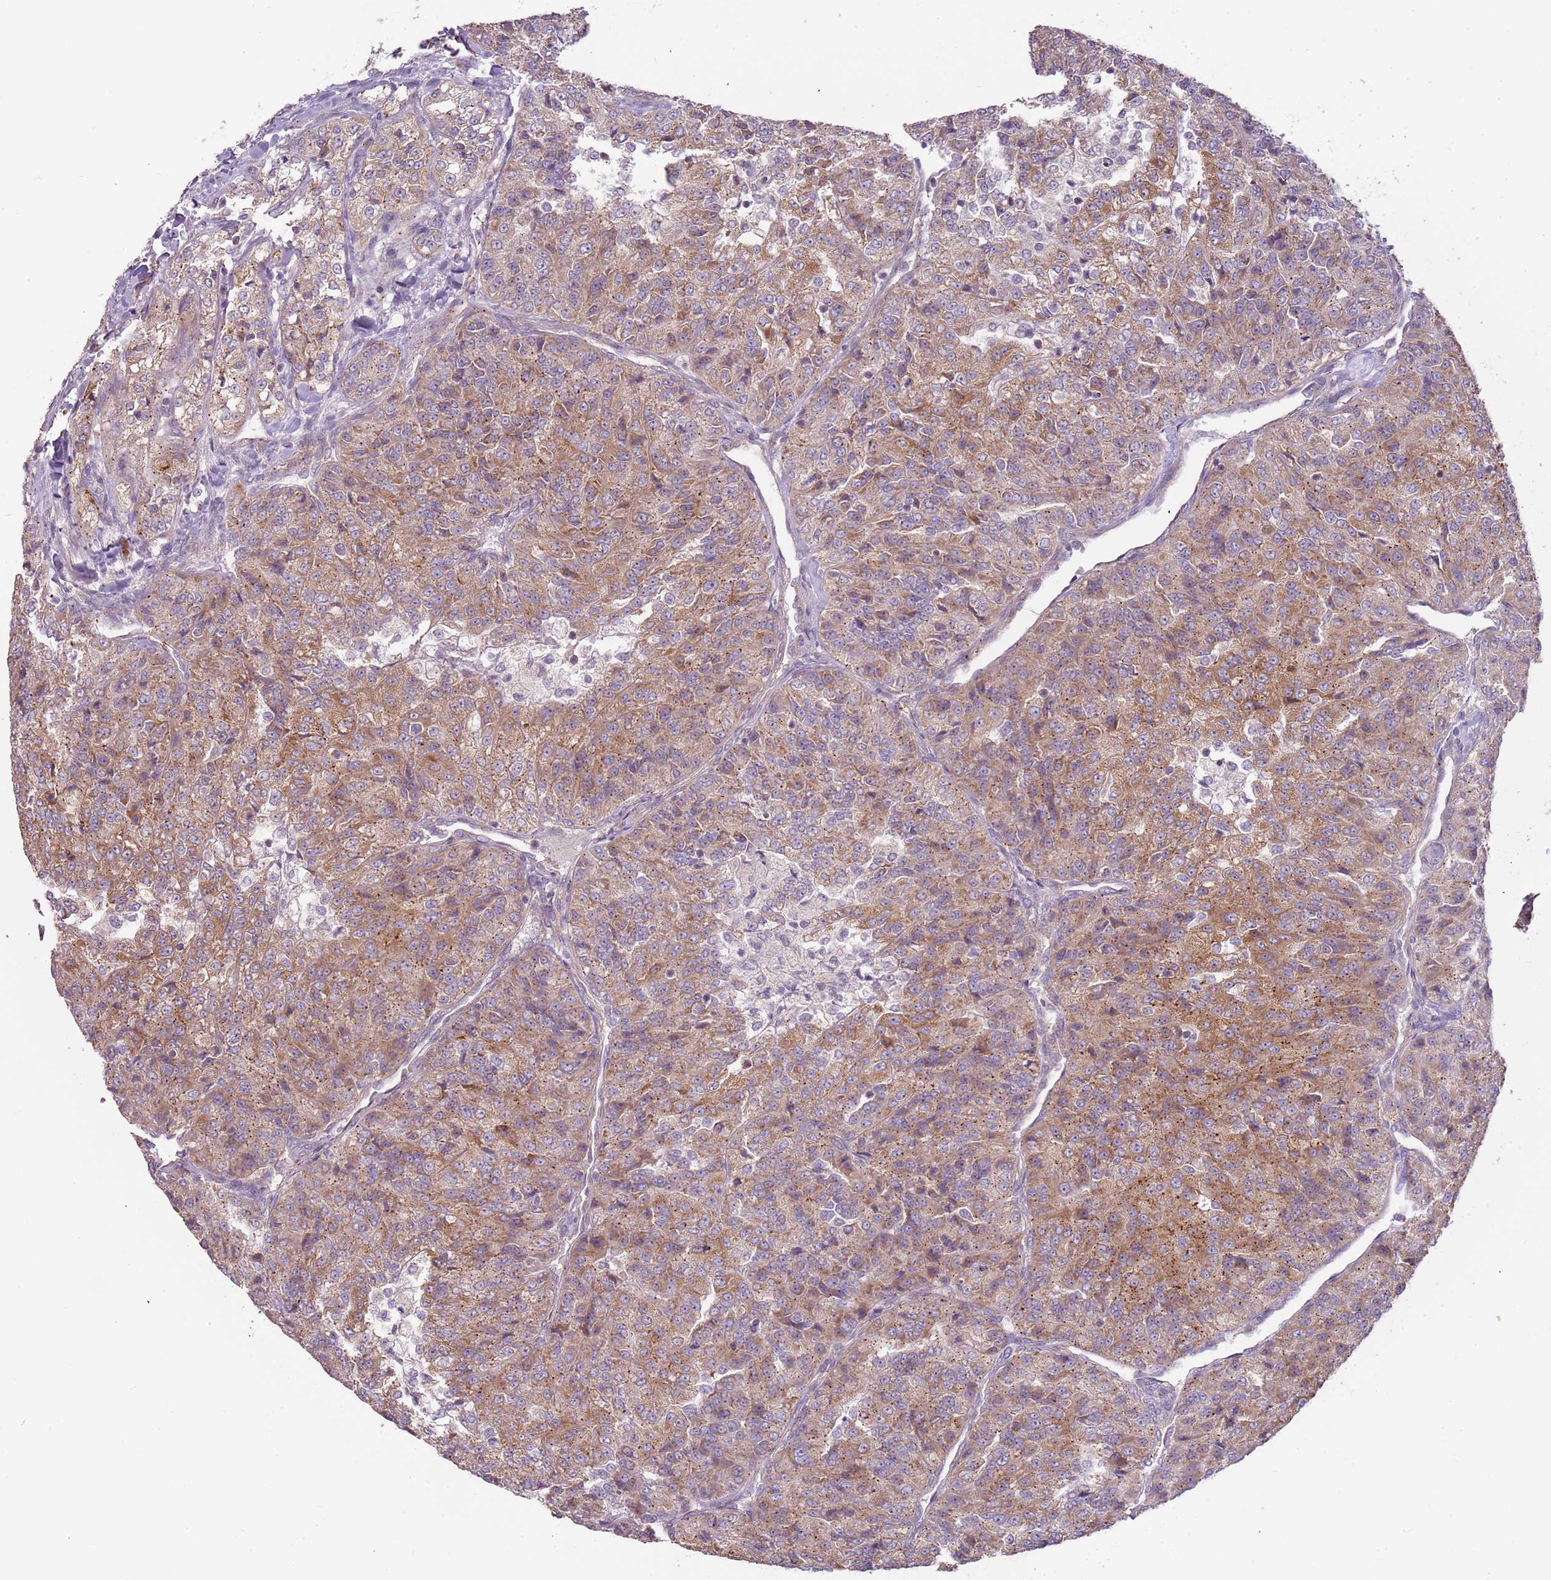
{"staining": {"intensity": "moderate", "quantity": ">75%", "location": "cytoplasmic/membranous"}, "tissue": "renal cancer", "cell_type": "Tumor cells", "image_type": "cancer", "snomed": [{"axis": "morphology", "description": "Adenocarcinoma, NOS"}, {"axis": "topography", "description": "Kidney"}], "caption": "High-power microscopy captured an IHC histopathology image of renal adenocarcinoma, revealing moderate cytoplasmic/membranous positivity in about >75% of tumor cells. (IHC, brightfield microscopy, high magnification).", "gene": "DTD2", "patient": {"sex": "female", "age": 63}}